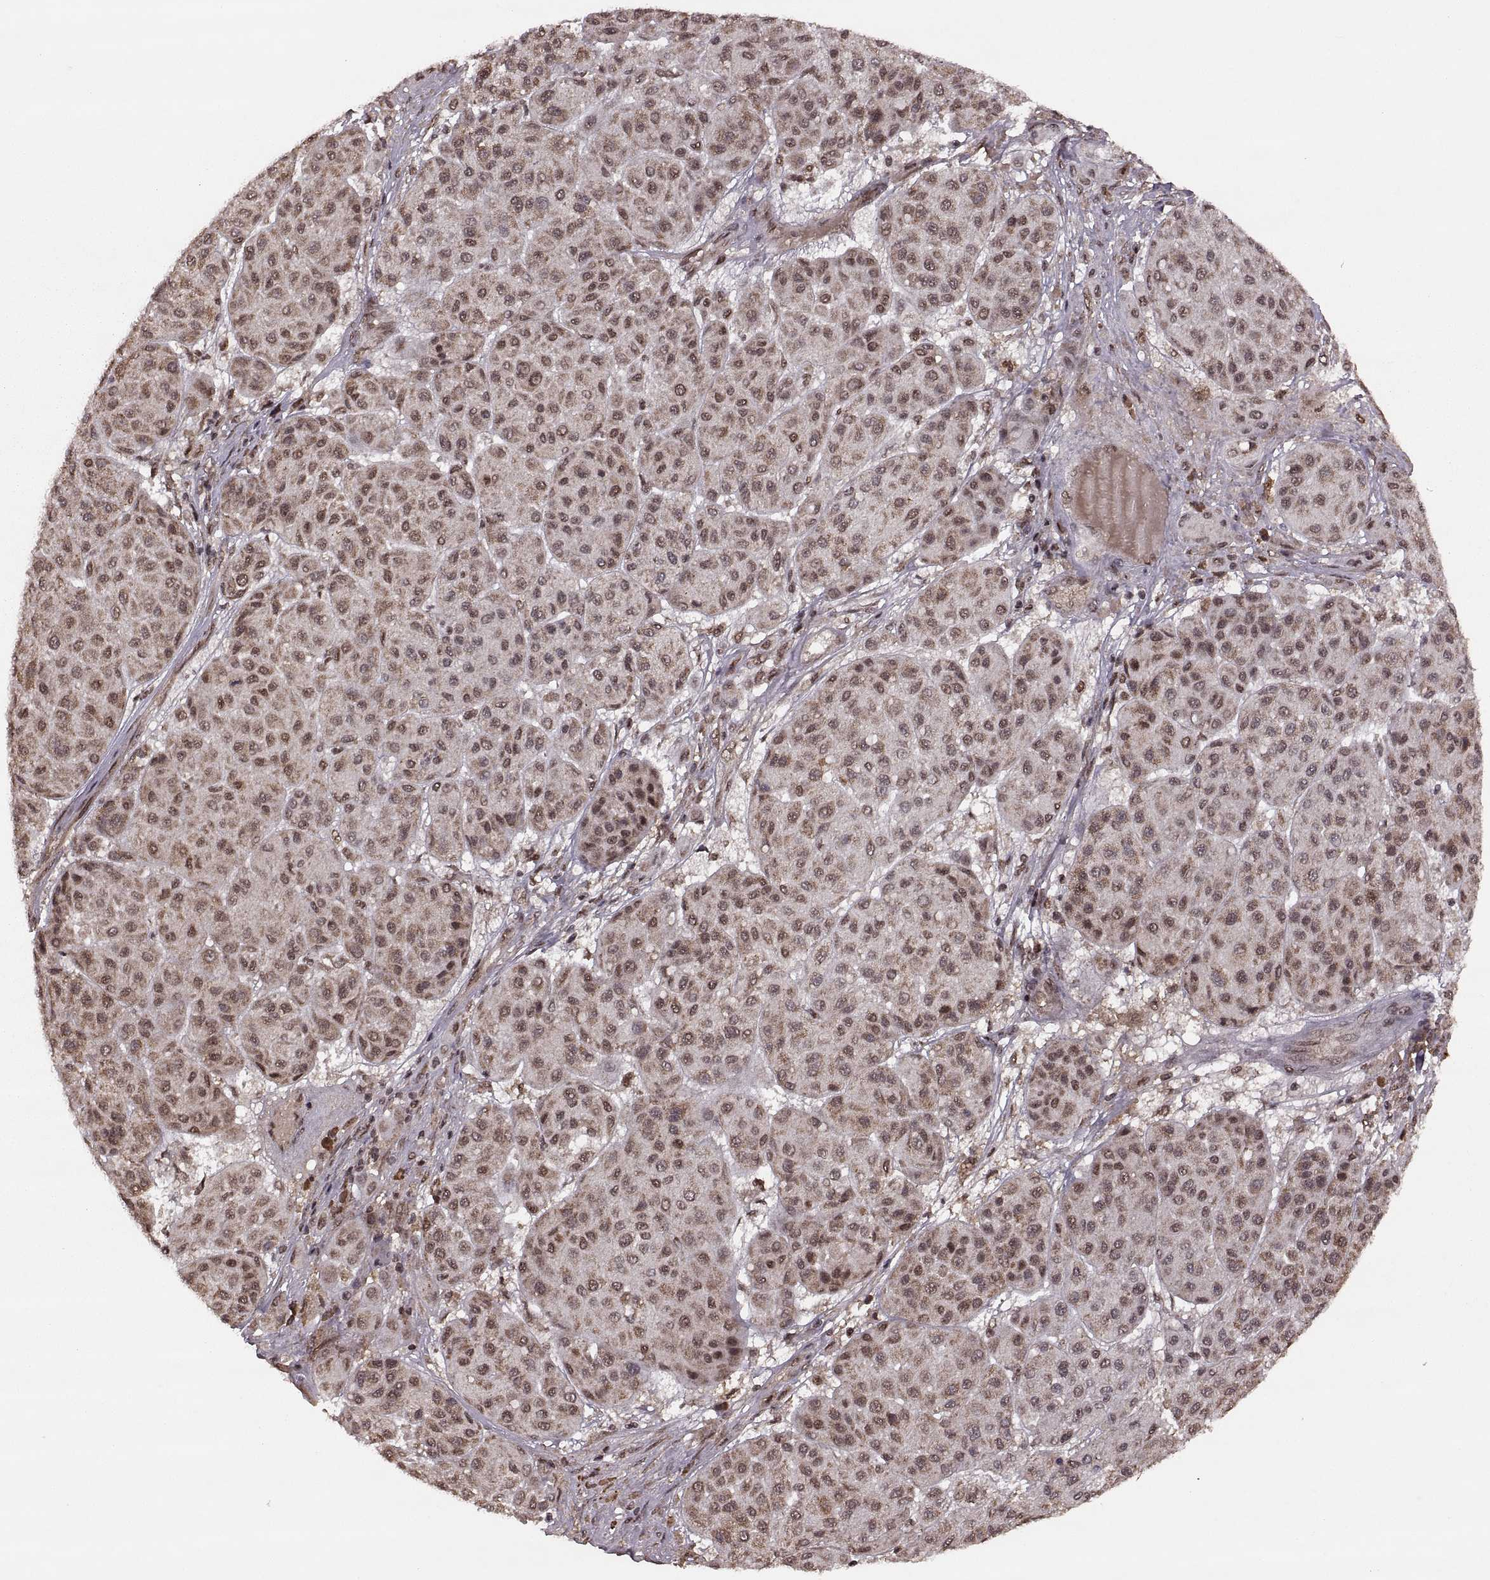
{"staining": {"intensity": "moderate", "quantity": ">75%", "location": "cytoplasmic/membranous,nuclear"}, "tissue": "melanoma", "cell_type": "Tumor cells", "image_type": "cancer", "snomed": [{"axis": "morphology", "description": "Malignant melanoma, Metastatic site"}, {"axis": "topography", "description": "Smooth muscle"}], "caption": "The micrograph exhibits immunohistochemical staining of melanoma. There is moderate cytoplasmic/membranous and nuclear positivity is identified in approximately >75% of tumor cells. (DAB (3,3'-diaminobenzidine) IHC with brightfield microscopy, high magnification).", "gene": "RFT1", "patient": {"sex": "male", "age": 41}}